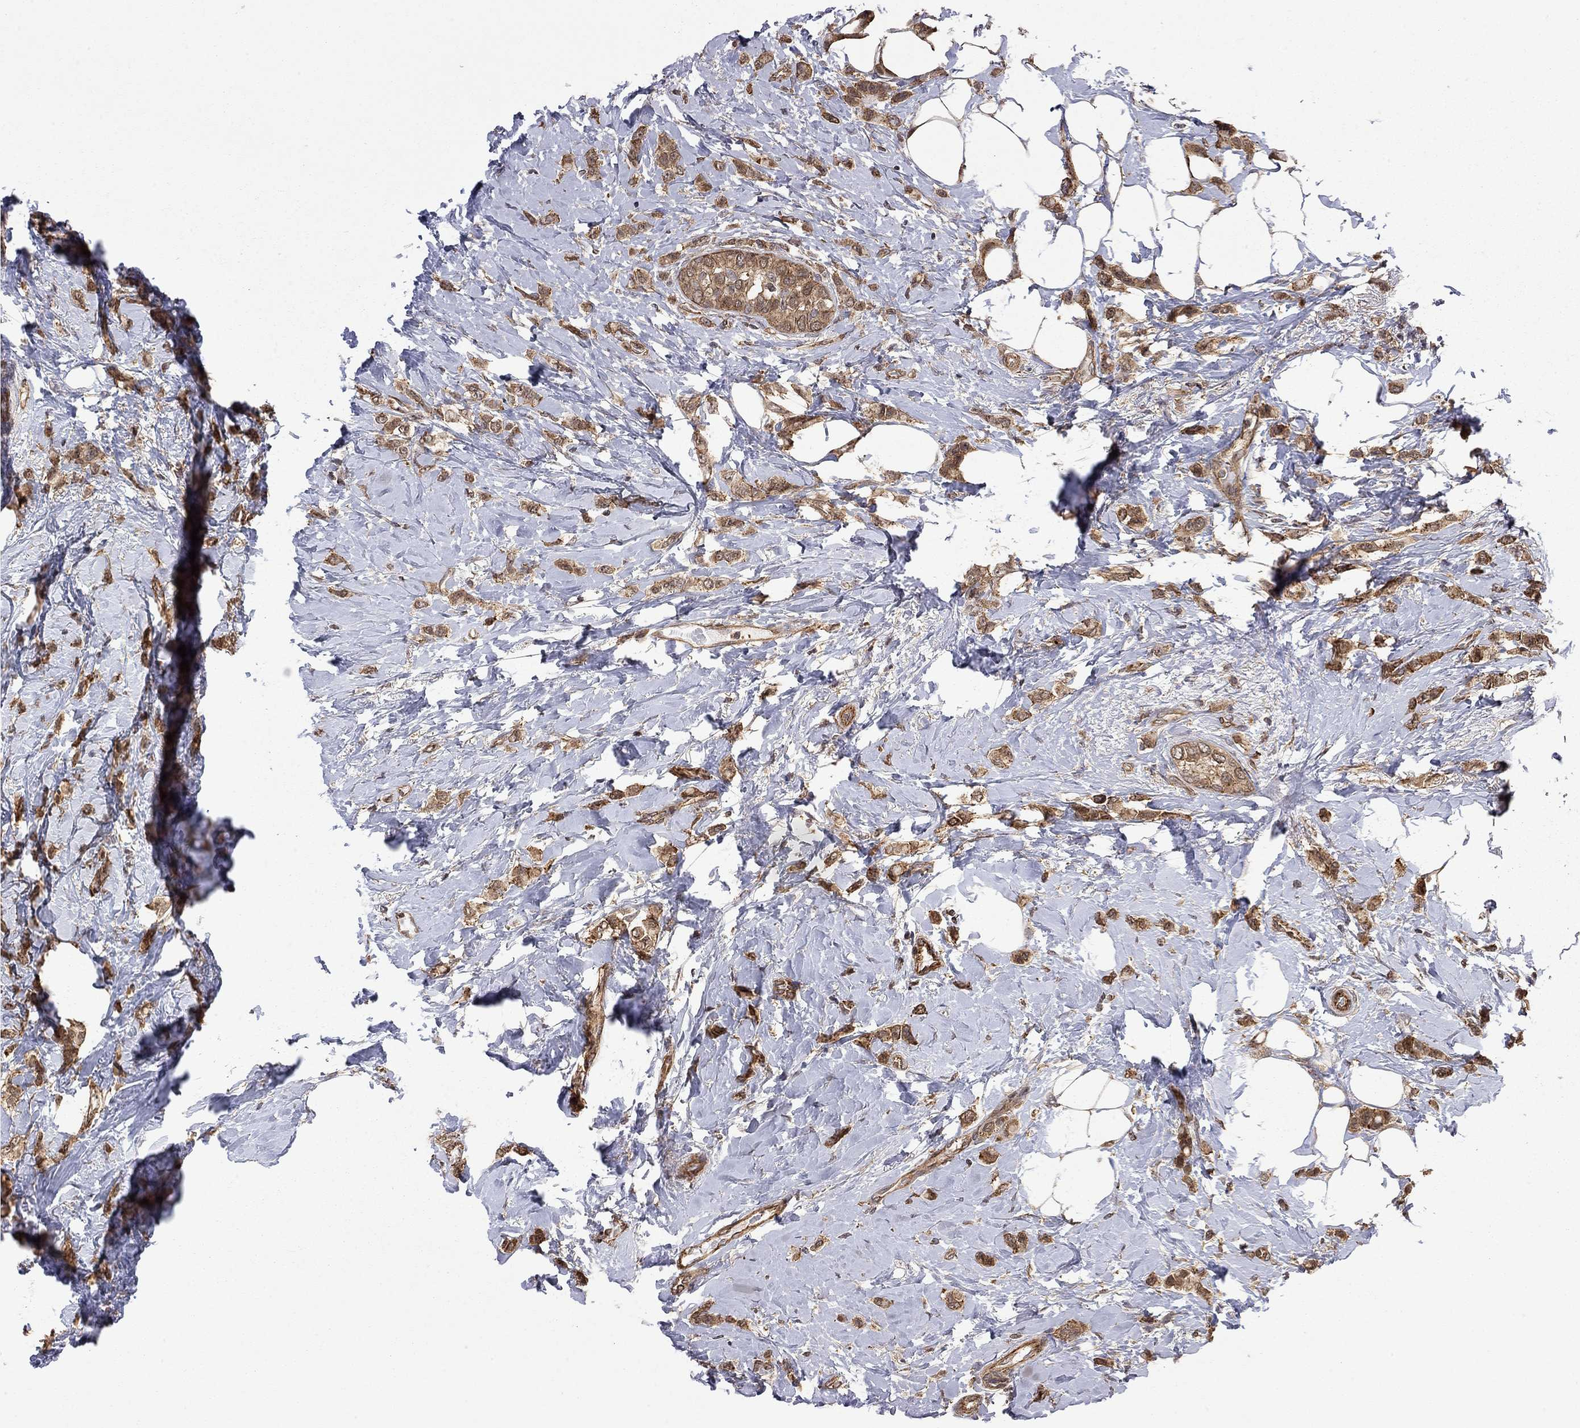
{"staining": {"intensity": "strong", "quantity": ">75%", "location": "cytoplasmic/membranous"}, "tissue": "breast cancer", "cell_type": "Tumor cells", "image_type": "cancer", "snomed": [{"axis": "morphology", "description": "Lobular carcinoma"}, {"axis": "topography", "description": "Breast"}], "caption": "A brown stain highlights strong cytoplasmic/membranous staining of a protein in breast lobular carcinoma tumor cells. The protein is shown in brown color, while the nuclei are stained blue.", "gene": "TDP1", "patient": {"sex": "female", "age": 66}}